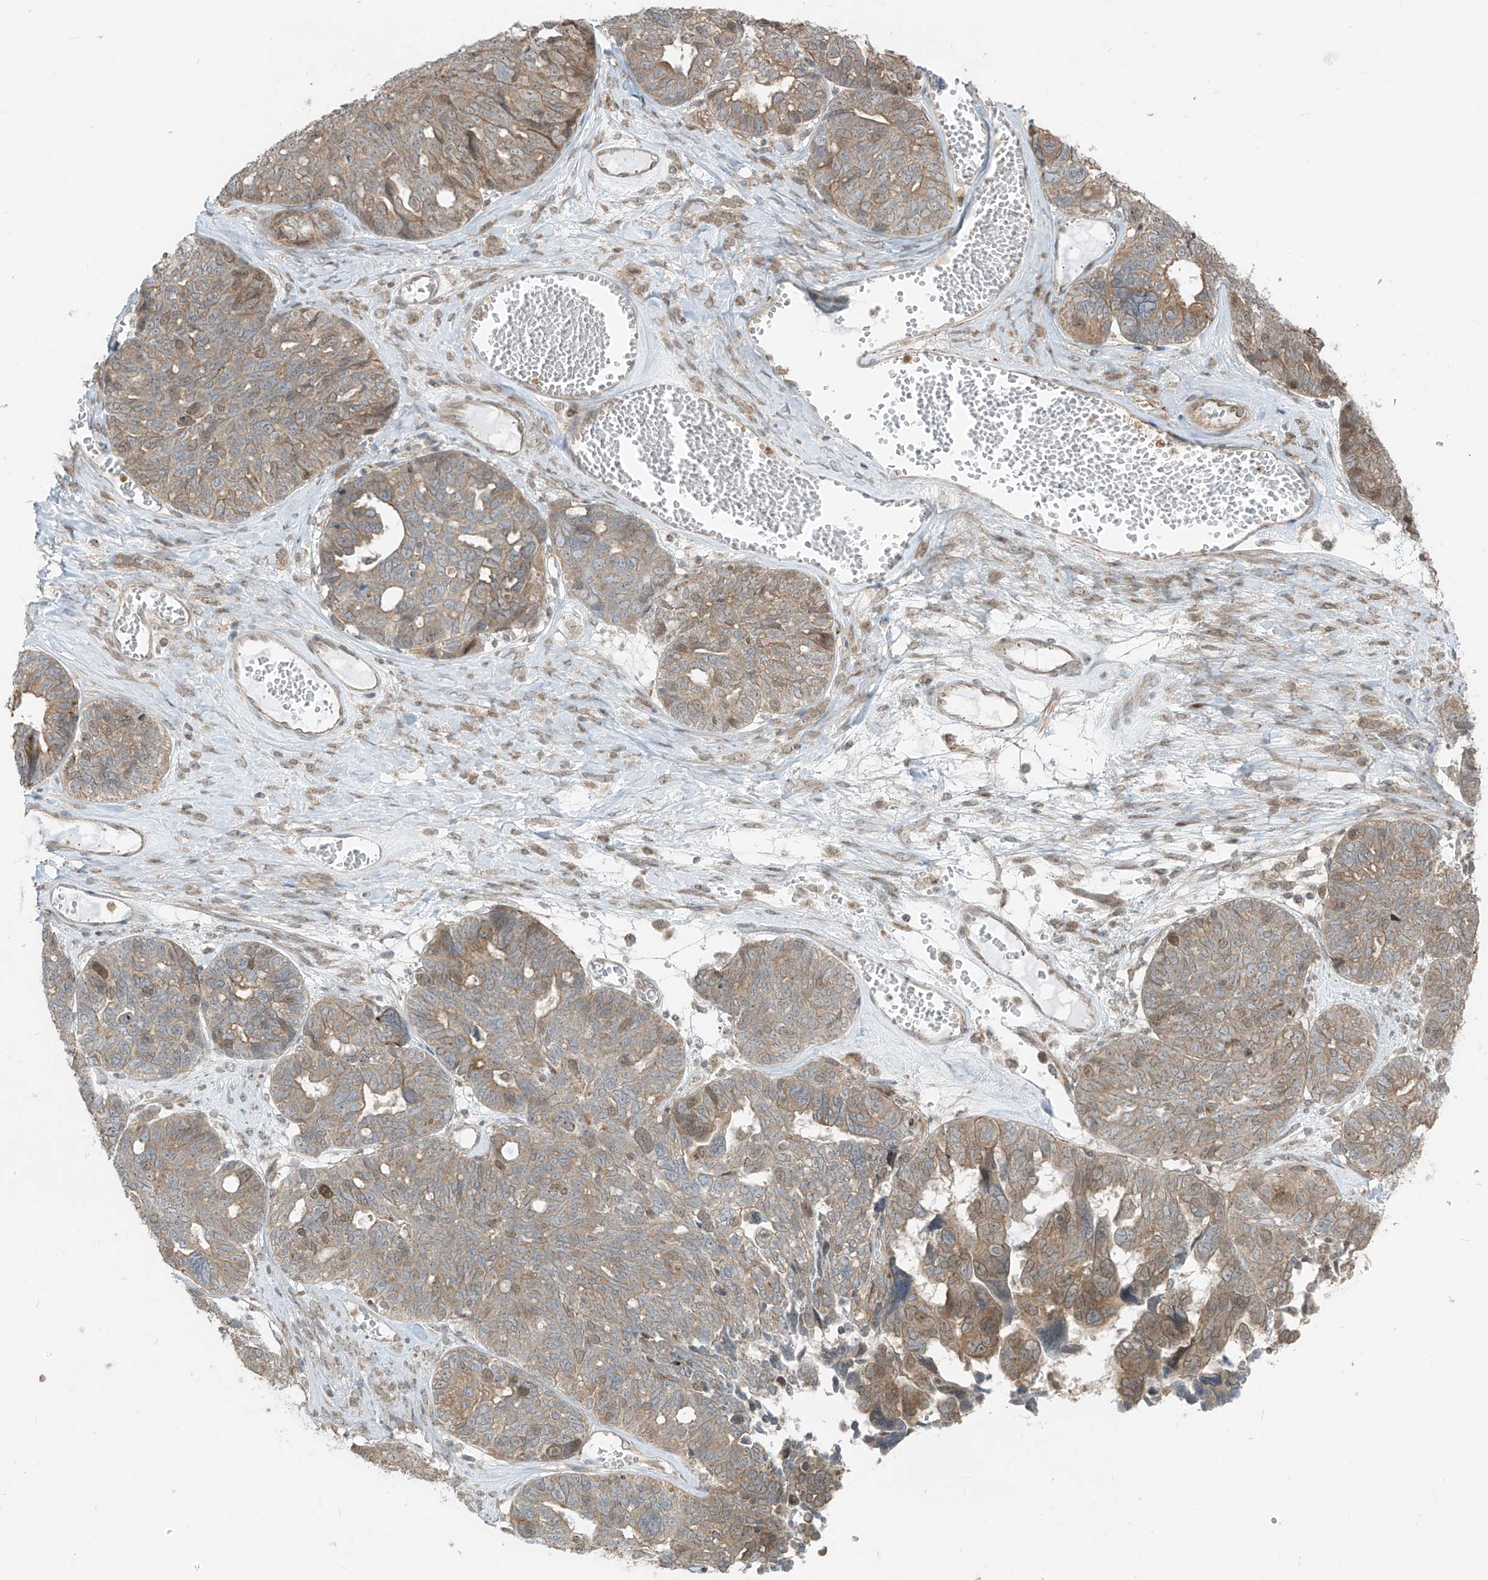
{"staining": {"intensity": "weak", "quantity": ">75%", "location": "cytoplasmic/membranous"}, "tissue": "ovarian cancer", "cell_type": "Tumor cells", "image_type": "cancer", "snomed": [{"axis": "morphology", "description": "Cystadenocarcinoma, serous, NOS"}, {"axis": "topography", "description": "Ovary"}], "caption": "Immunohistochemistry (IHC) micrograph of neoplastic tissue: human ovarian cancer stained using IHC shows low levels of weak protein expression localized specifically in the cytoplasmic/membranous of tumor cells, appearing as a cytoplasmic/membranous brown color.", "gene": "PDE11A", "patient": {"sex": "female", "age": 79}}